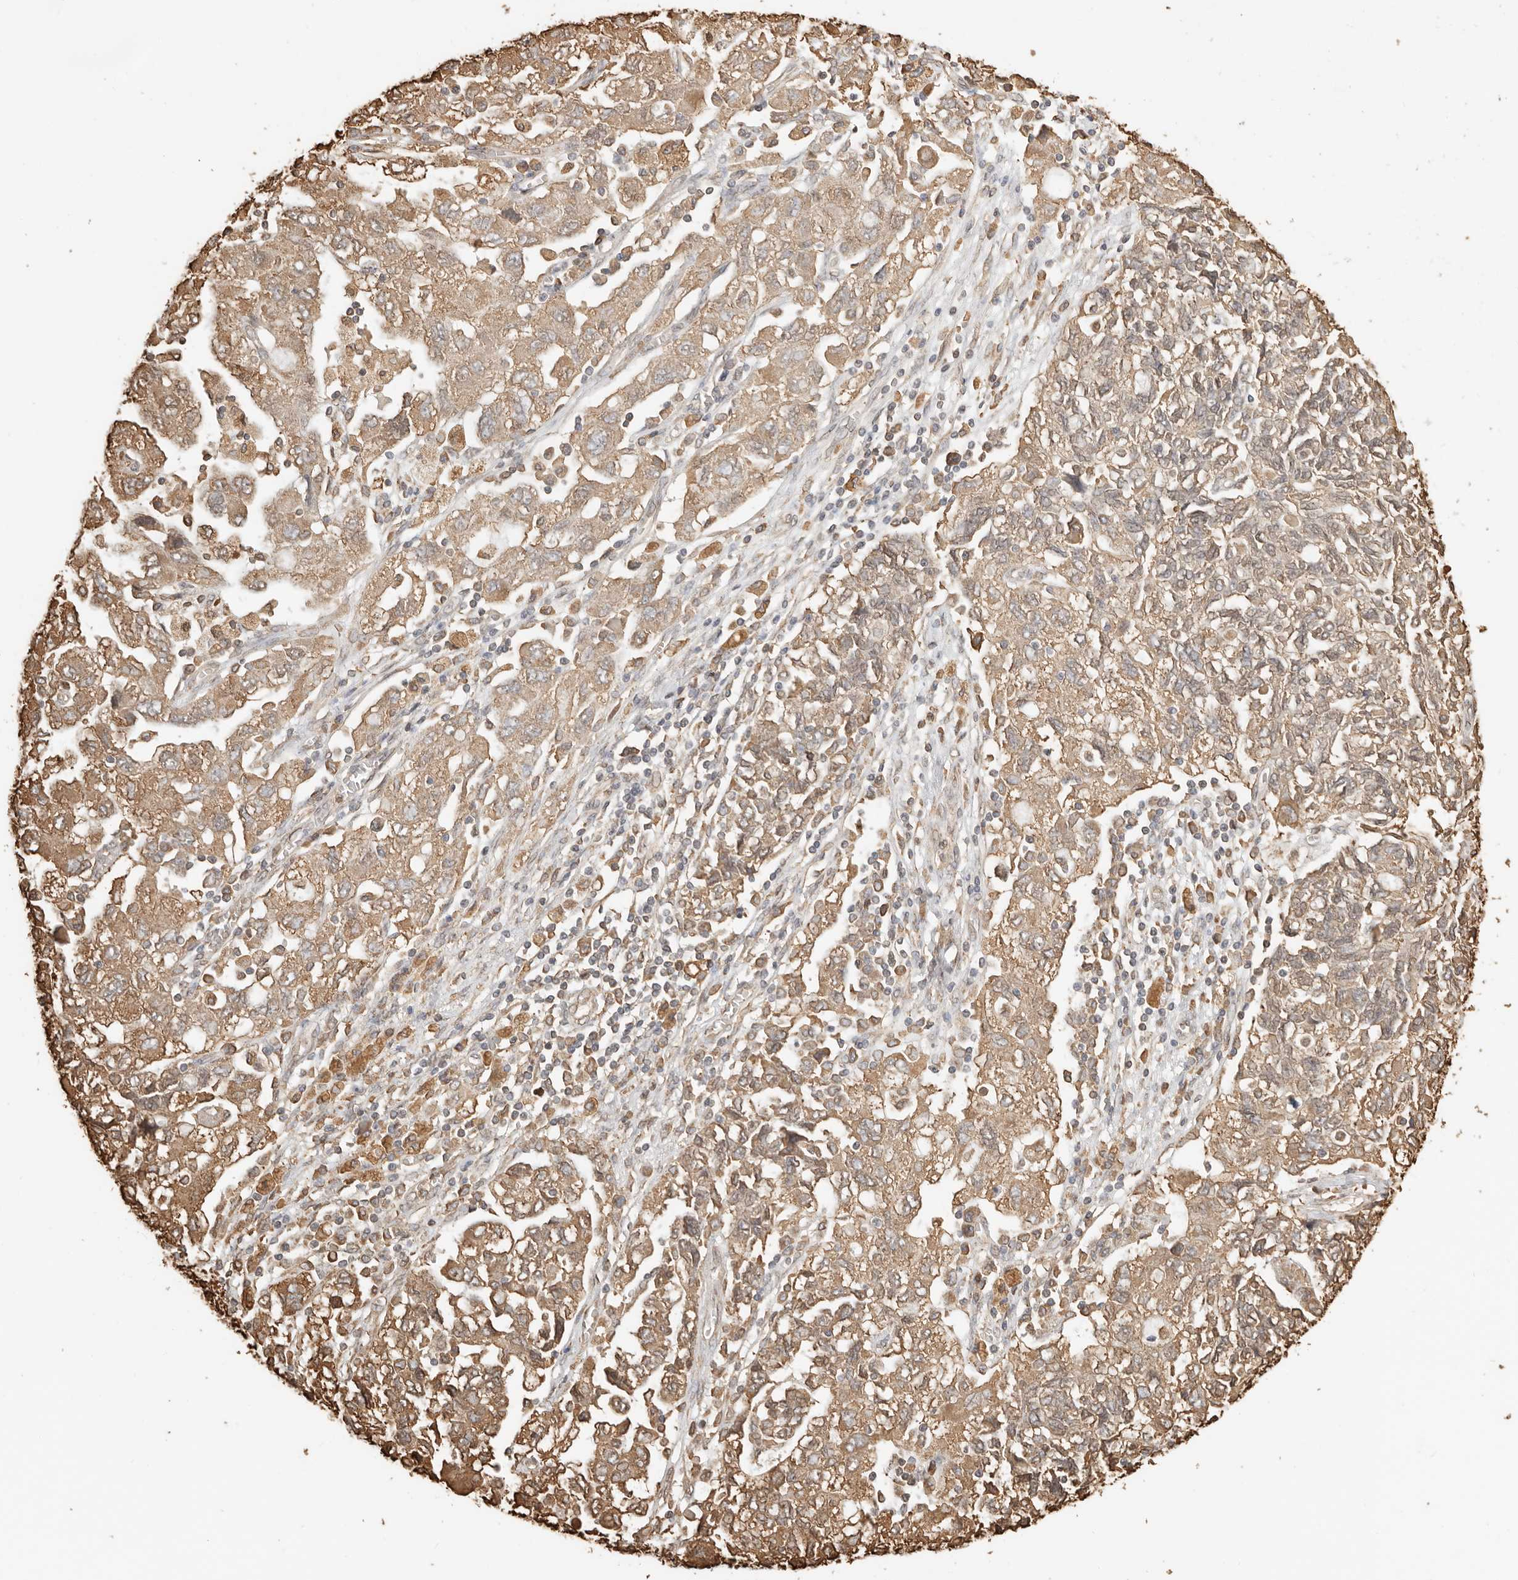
{"staining": {"intensity": "moderate", "quantity": ">75%", "location": "cytoplasmic/membranous"}, "tissue": "ovarian cancer", "cell_type": "Tumor cells", "image_type": "cancer", "snomed": [{"axis": "morphology", "description": "Carcinoma, NOS"}, {"axis": "morphology", "description": "Cystadenocarcinoma, serous, NOS"}, {"axis": "topography", "description": "Ovary"}], "caption": "Ovarian cancer was stained to show a protein in brown. There is medium levels of moderate cytoplasmic/membranous positivity in about >75% of tumor cells. (Brightfield microscopy of DAB IHC at high magnification).", "gene": "ARHGEF10L", "patient": {"sex": "female", "age": 69}}